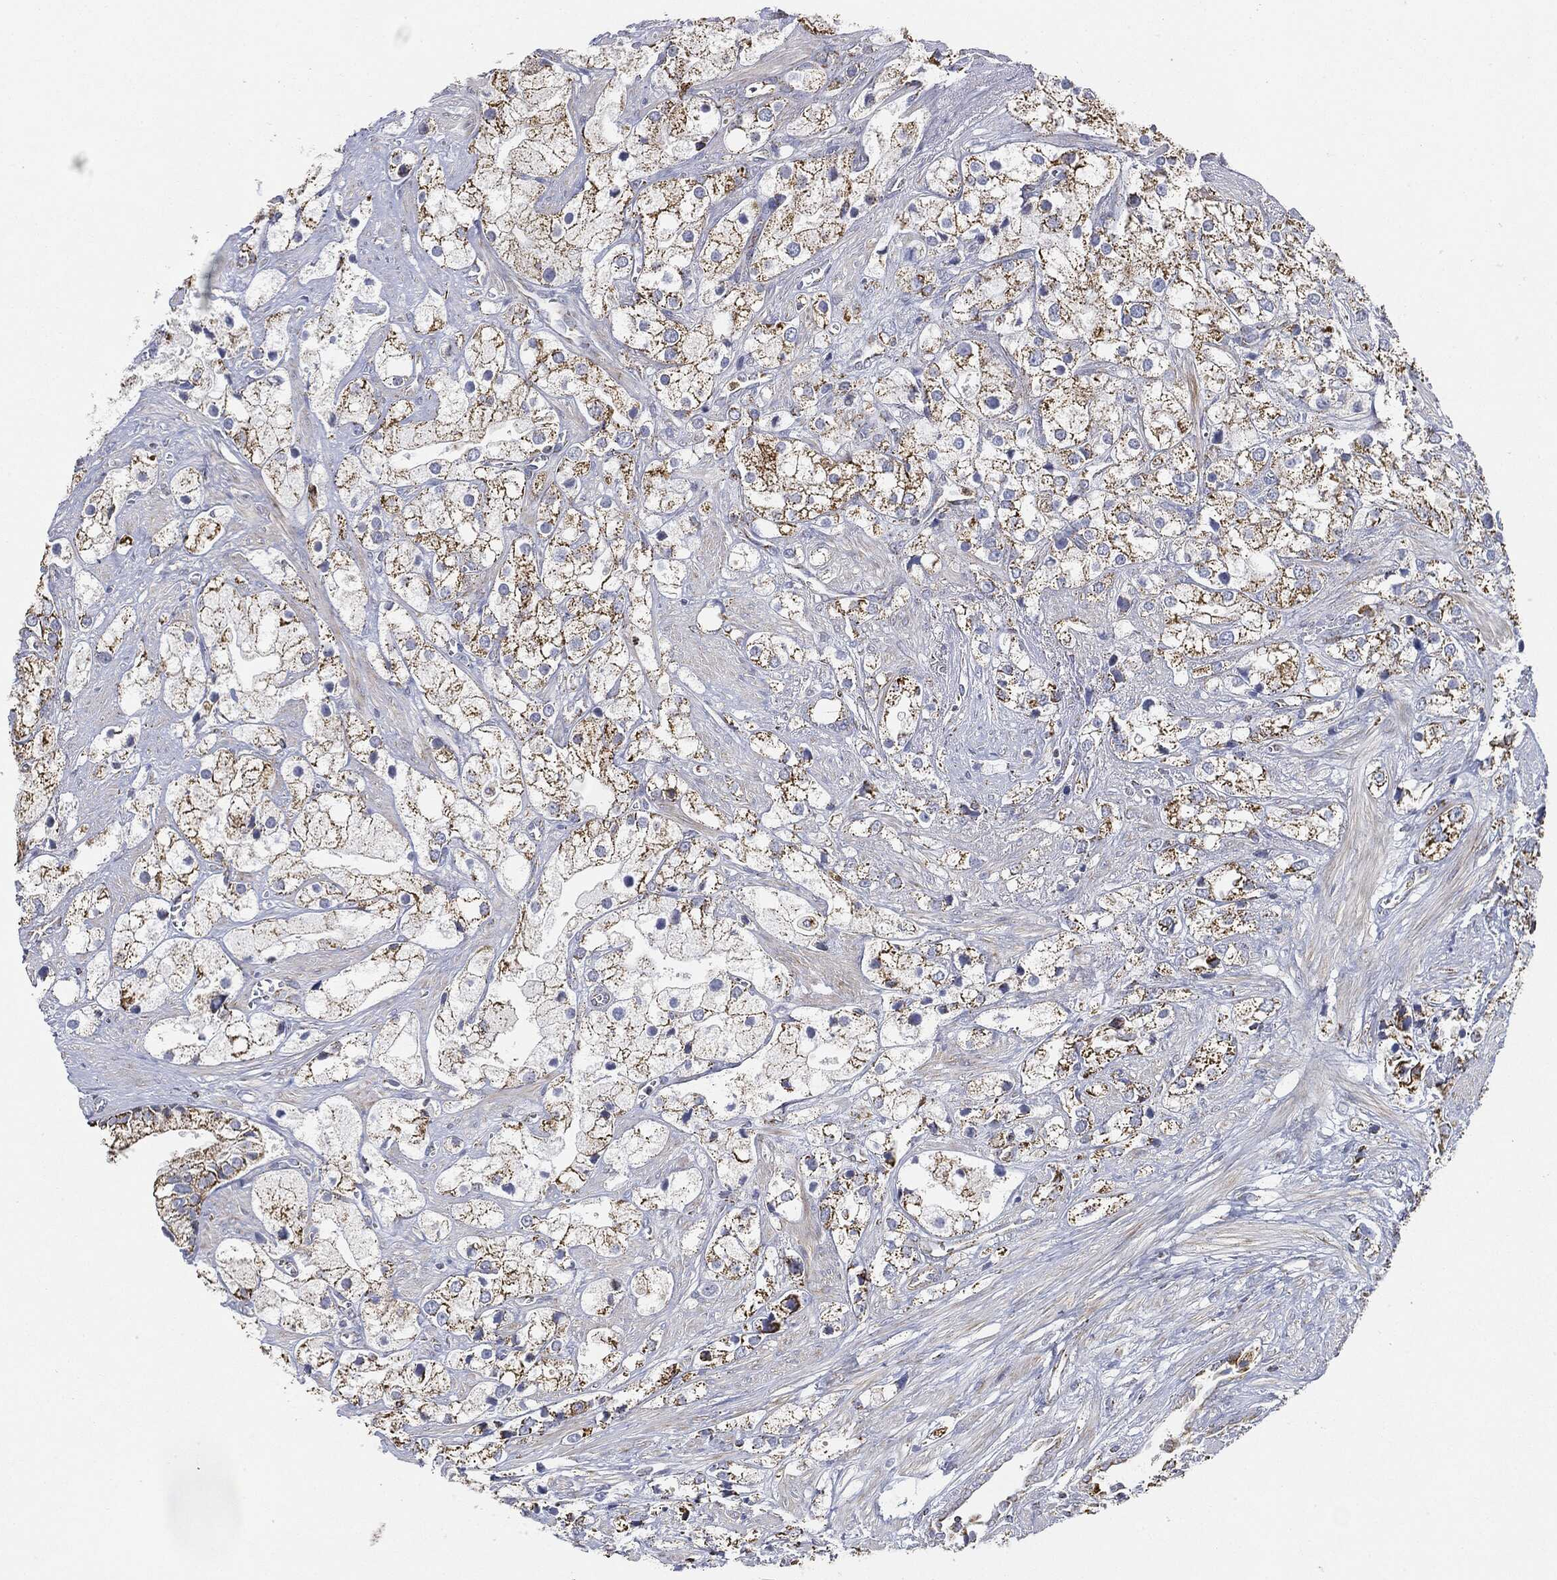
{"staining": {"intensity": "strong", "quantity": "25%-75%", "location": "cytoplasmic/membranous"}, "tissue": "prostate cancer", "cell_type": "Tumor cells", "image_type": "cancer", "snomed": [{"axis": "morphology", "description": "Adenocarcinoma, NOS"}, {"axis": "topography", "description": "Prostate and seminal vesicle, NOS"}, {"axis": "topography", "description": "Prostate"}], "caption": "Brown immunohistochemical staining in adenocarcinoma (prostate) demonstrates strong cytoplasmic/membranous expression in approximately 25%-75% of tumor cells.", "gene": "CAPN15", "patient": {"sex": "male", "age": 79}}